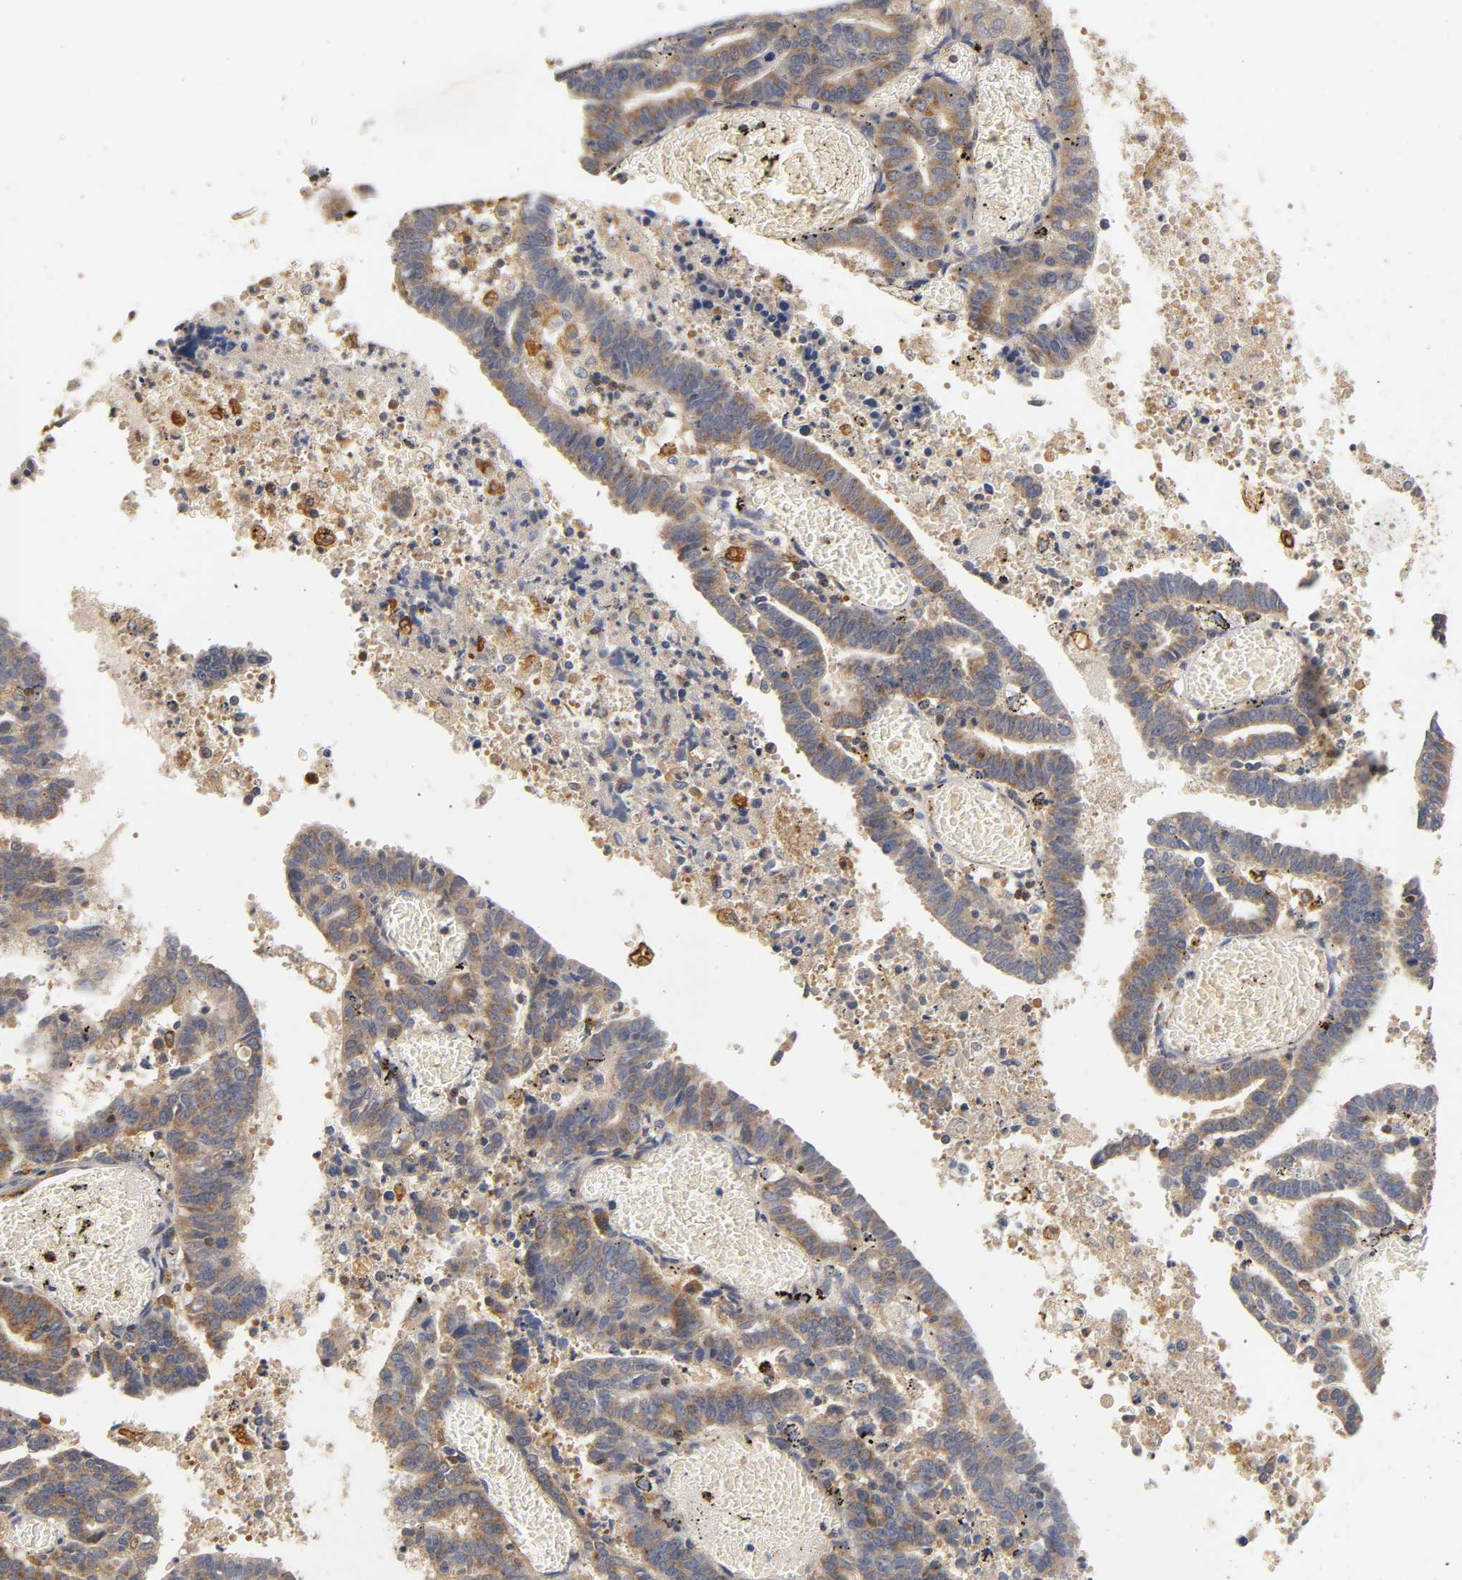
{"staining": {"intensity": "weak", "quantity": "25%-75%", "location": "cytoplasmic/membranous"}, "tissue": "endometrial cancer", "cell_type": "Tumor cells", "image_type": "cancer", "snomed": [{"axis": "morphology", "description": "Adenocarcinoma, NOS"}, {"axis": "topography", "description": "Uterus"}], "caption": "A micrograph showing weak cytoplasmic/membranous staining in approximately 25%-75% of tumor cells in adenocarcinoma (endometrial), as visualized by brown immunohistochemical staining.", "gene": "SCAP", "patient": {"sex": "female", "age": 83}}